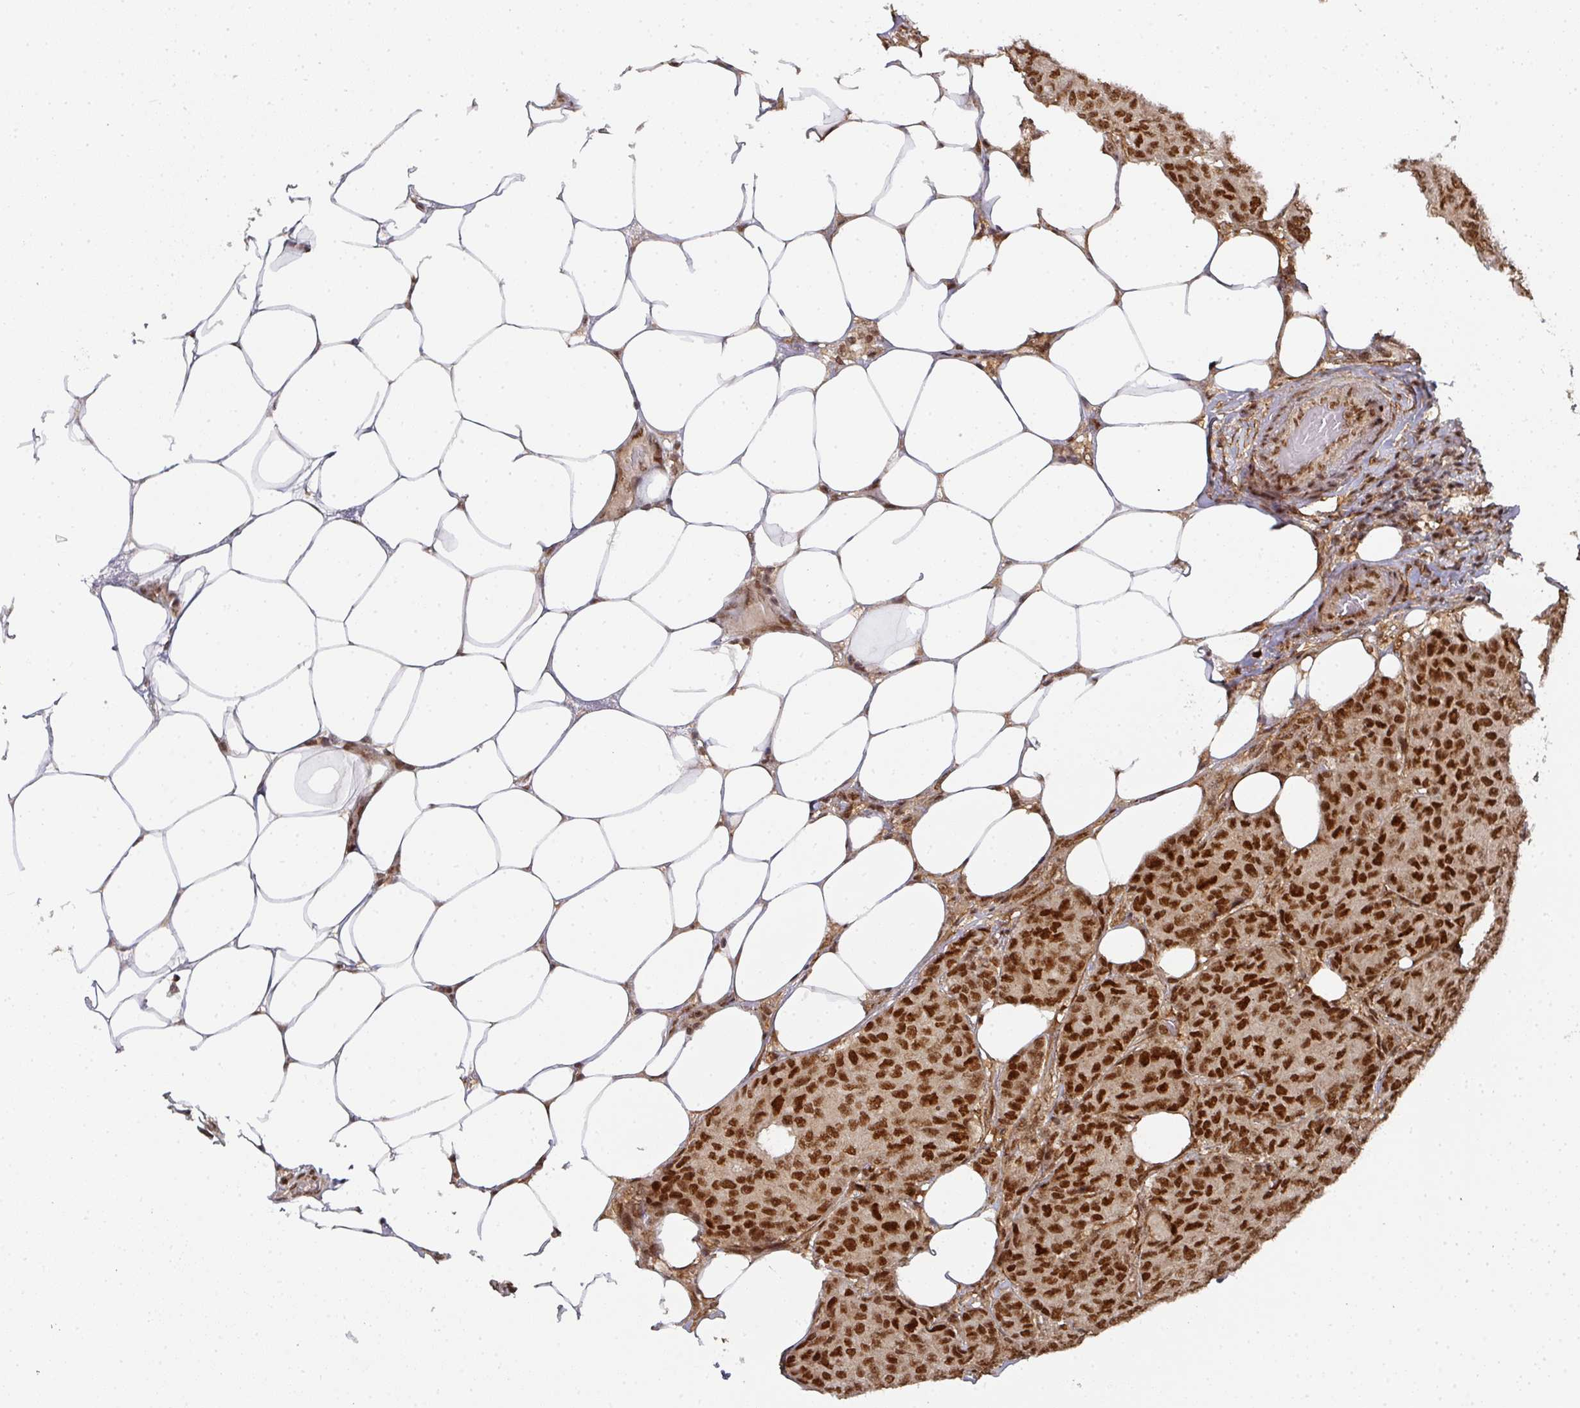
{"staining": {"intensity": "strong", "quantity": ">75%", "location": "nuclear"}, "tissue": "breast cancer", "cell_type": "Tumor cells", "image_type": "cancer", "snomed": [{"axis": "morphology", "description": "Duct carcinoma"}, {"axis": "topography", "description": "Breast"}], "caption": "The image displays a brown stain indicating the presence of a protein in the nuclear of tumor cells in breast infiltrating ductal carcinoma.", "gene": "DIDO1", "patient": {"sex": "female", "age": 75}}